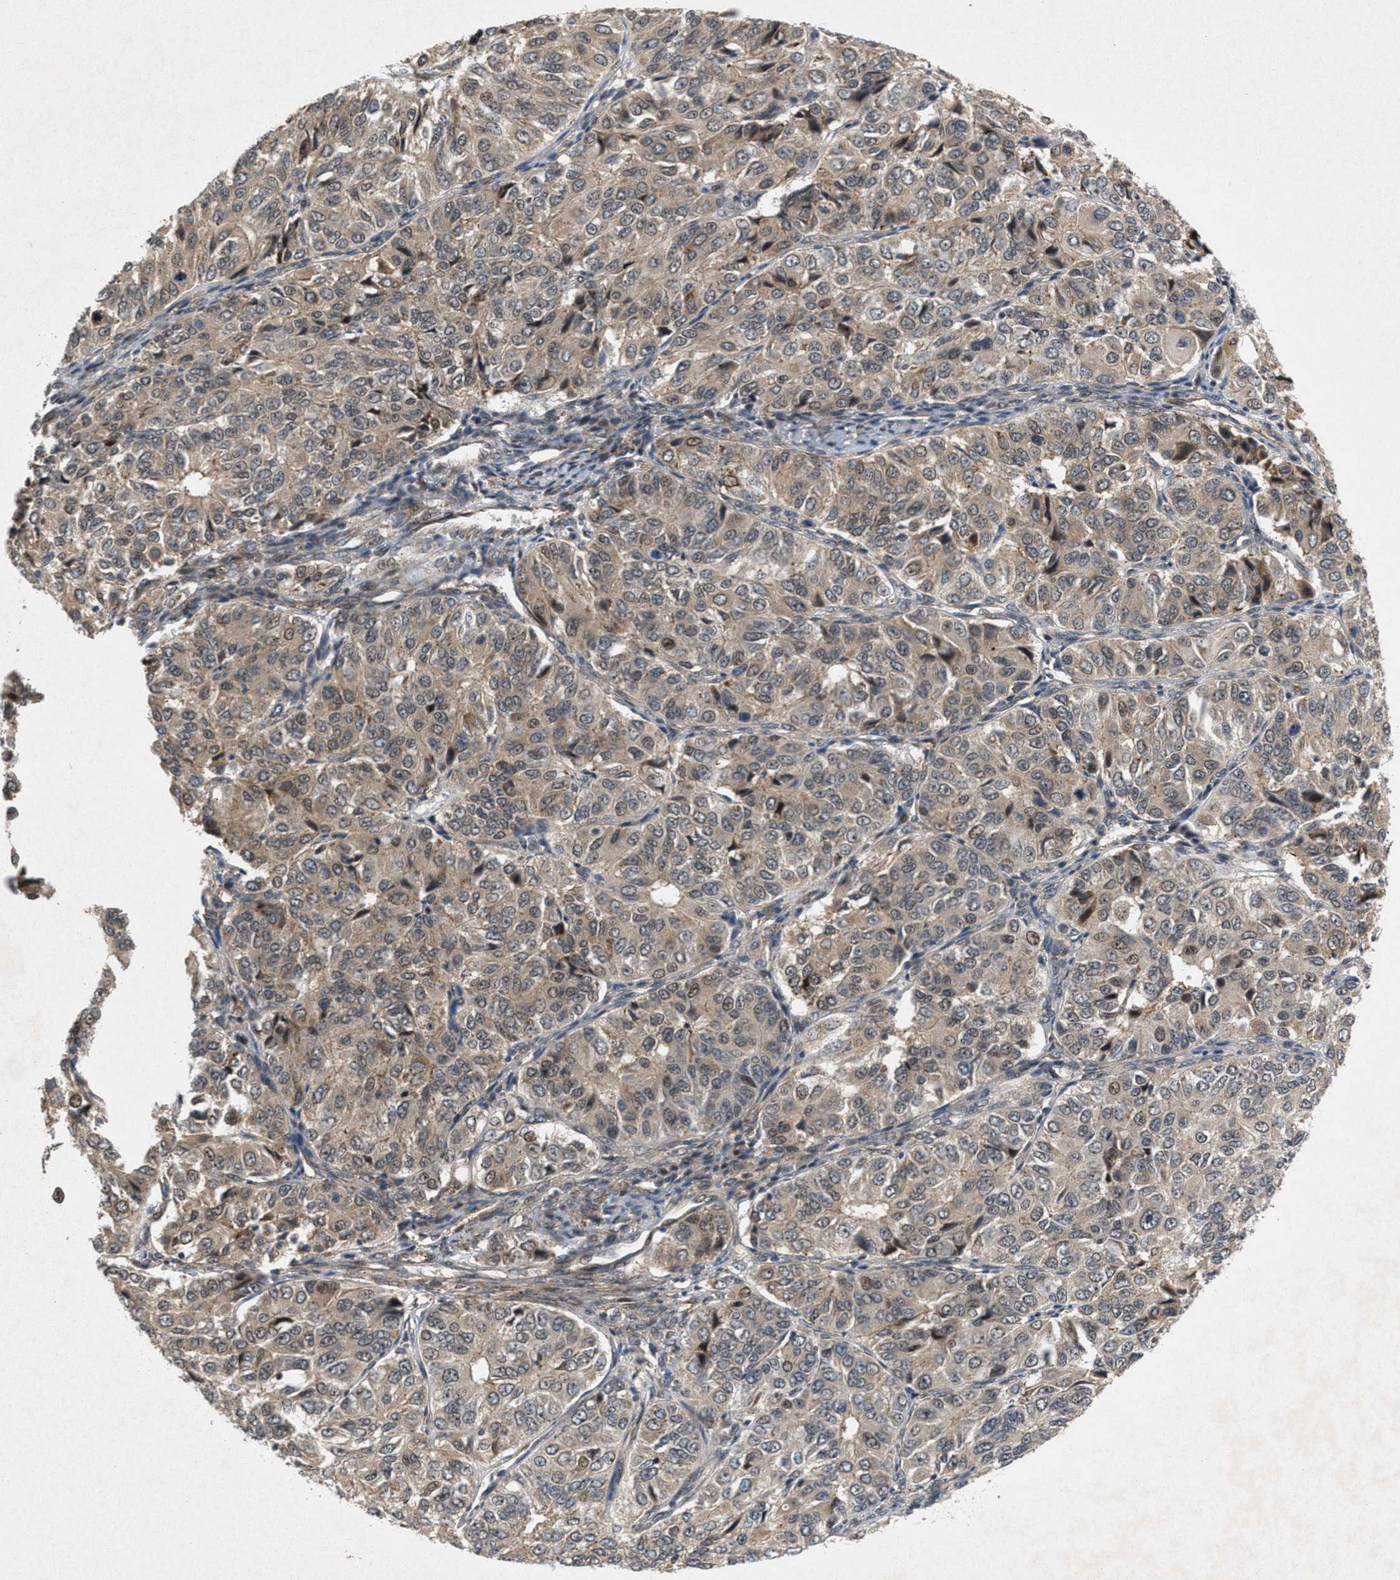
{"staining": {"intensity": "weak", "quantity": ">75%", "location": "cytoplasmic/membranous"}, "tissue": "ovarian cancer", "cell_type": "Tumor cells", "image_type": "cancer", "snomed": [{"axis": "morphology", "description": "Carcinoma, endometroid"}, {"axis": "topography", "description": "Ovary"}], "caption": "Endometroid carcinoma (ovarian) tissue displays weak cytoplasmic/membranous positivity in about >75% of tumor cells (DAB IHC, brown staining for protein, blue staining for nuclei).", "gene": "MFSD6", "patient": {"sex": "female", "age": 51}}